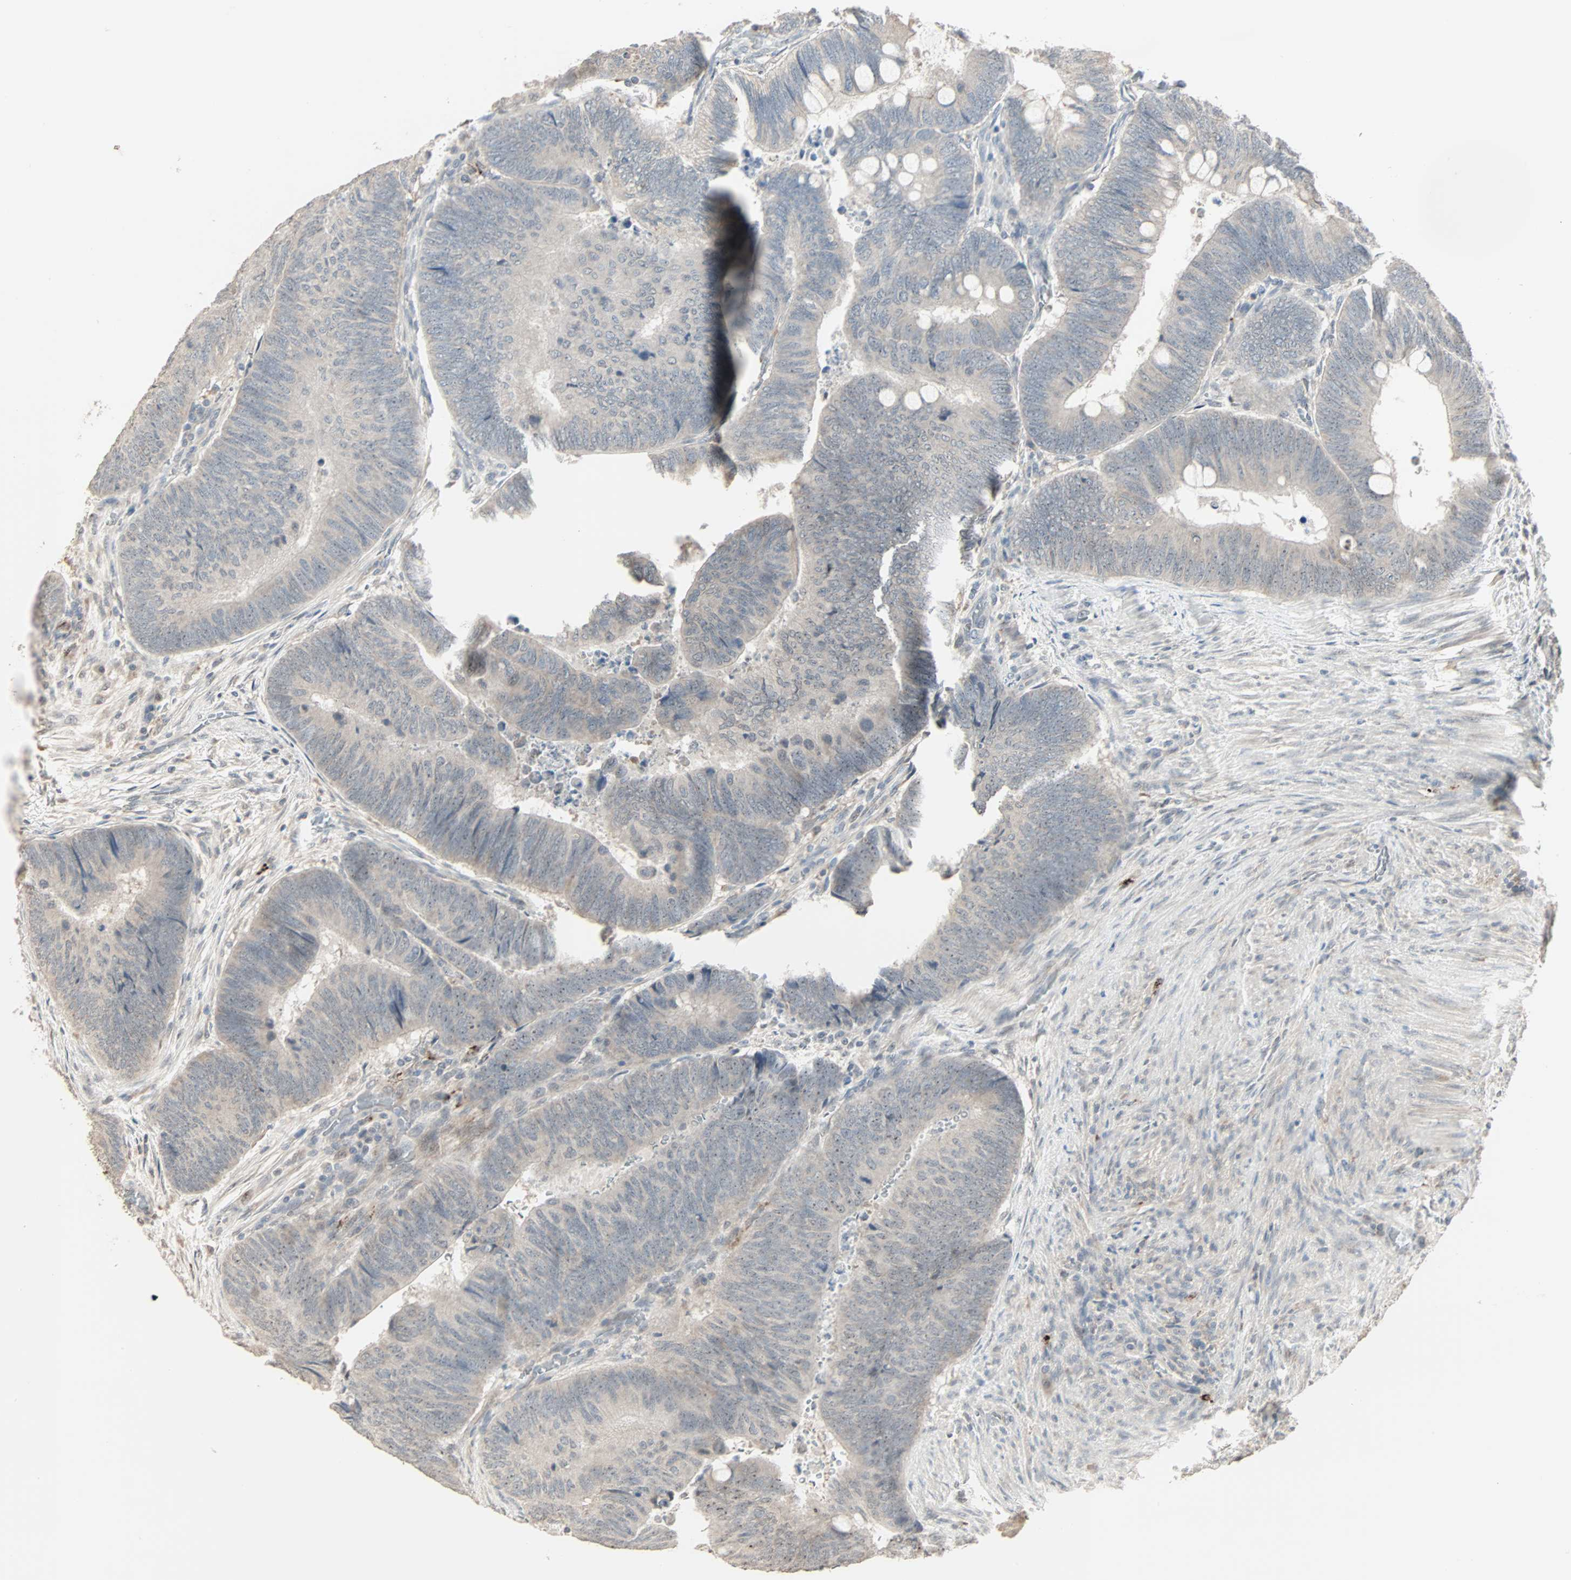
{"staining": {"intensity": "weak", "quantity": "25%-75%", "location": "cytoplasmic/membranous,nuclear"}, "tissue": "colorectal cancer", "cell_type": "Tumor cells", "image_type": "cancer", "snomed": [{"axis": "morphology", "description": "Normal tissue, NOS"}, {"axis": "morphology", "description": "Adenocarcinoma, NOS"}, {"axis": "topography", "description": "Rectum"}, {"axis": "topography", "description": "Peripheral nerve tissue"}], "caption": "Weak cytoplasmic/membranous and nuclear staining is seen in about 25%-75% of tumor cells in adenocarcinoma (colorectal).", "gene": "KDM4A", "patient": {"sex": "male", "age": 92}}